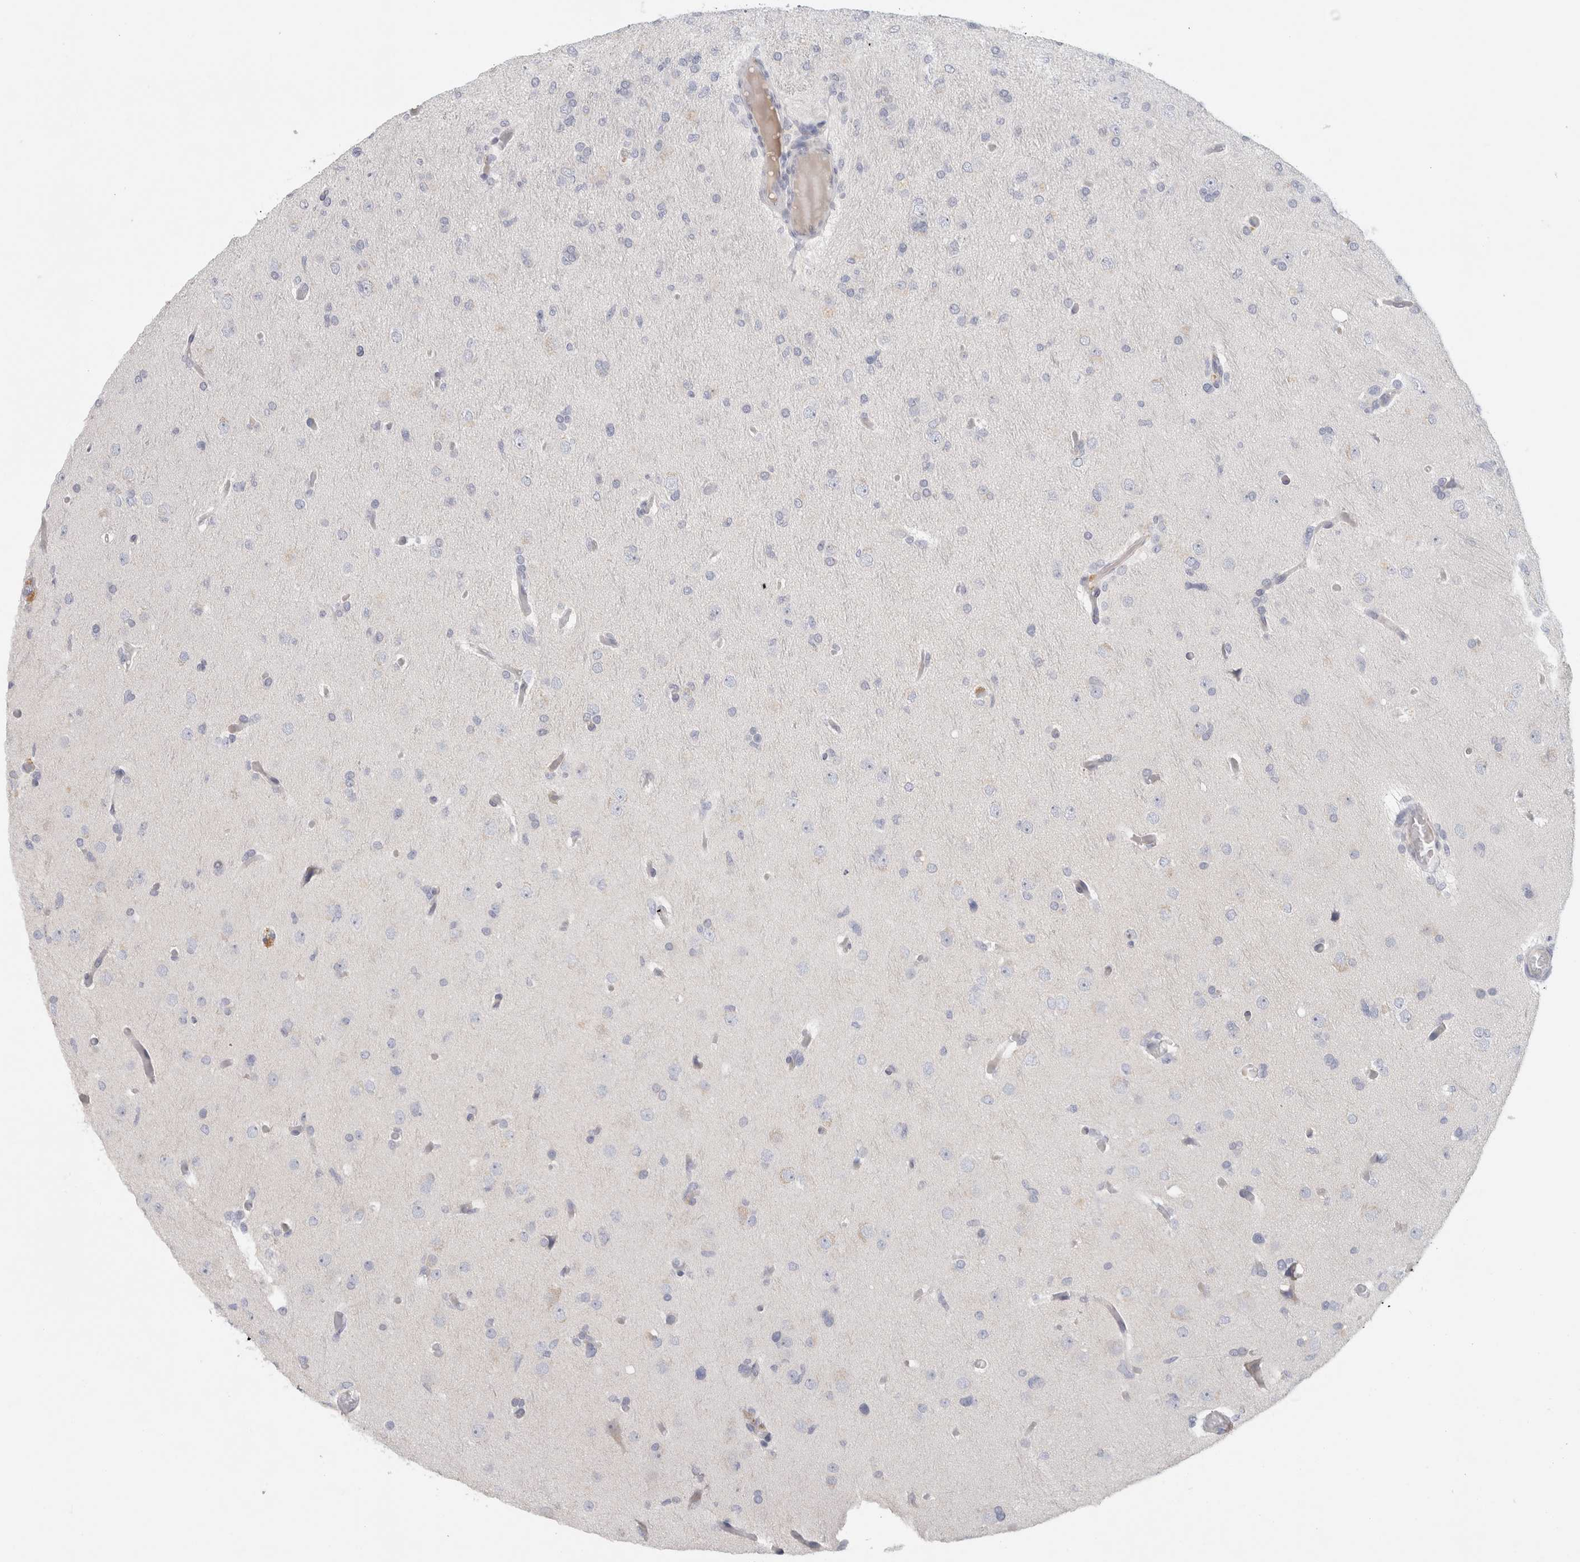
{"staining": {"intensity": "negative", "quantity": "none", "location": "none"}, "tissue": "glioma", "cell_type": "Tumor cells", "image_type": "cancer", "snomed": [{"axis": "morphology", "description": "Glioma, malignant, High grade"}, {"axis": "topography", "description": "Cerebral cortex"}], "caption": "Glioma stained for a protein using IHC exhibits no positivity tumor cells.", "gene": "STK31", "patient": {"sex": "female", "age": 36}}